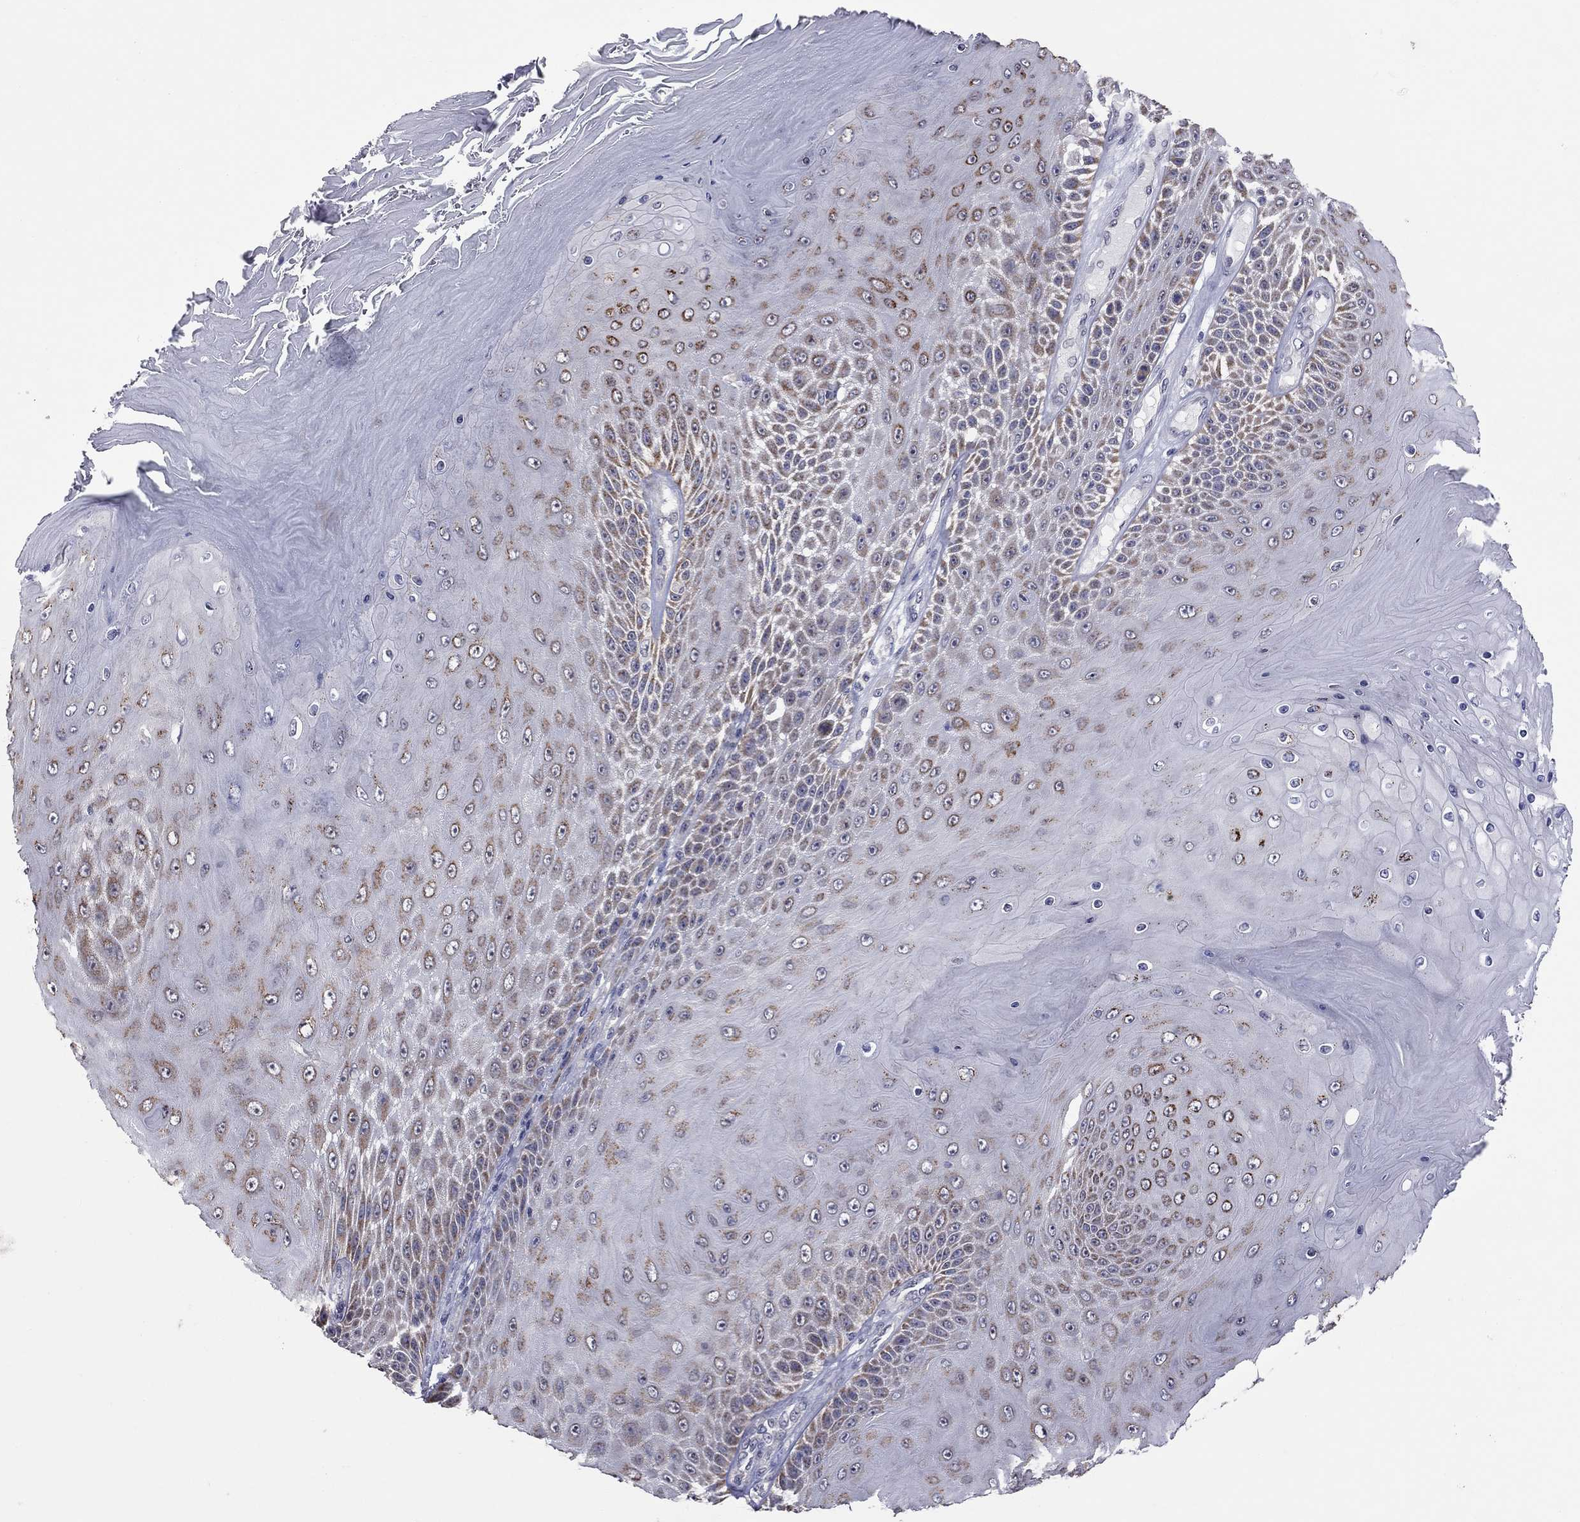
{"staining": {"intensity": "strong", "quantity": ">75%", "location": "cytoplasmic/membranous"}, "tissue": "skin cancer", "cell_type": "Tumor cells", "image_type": "cancer", "snomed": [{"axis": "morphology", "description": "Squamous cell carcinoma, NOS"}, {"axis": "topography", "description": "Skin"}], "caption": "Immunohistochemistry of skin cancer (squamous cell carcinoma) displays high levels of strong cytoplasmic/membranous expression in approximately >75% of tumor cells. (DAB (3,3'-diaminobenzidine) IHC, brown staining for protein, blue staining for nuclei).", "gene": "SHOC2", "patient": {"sex": "male", "age": 62}}